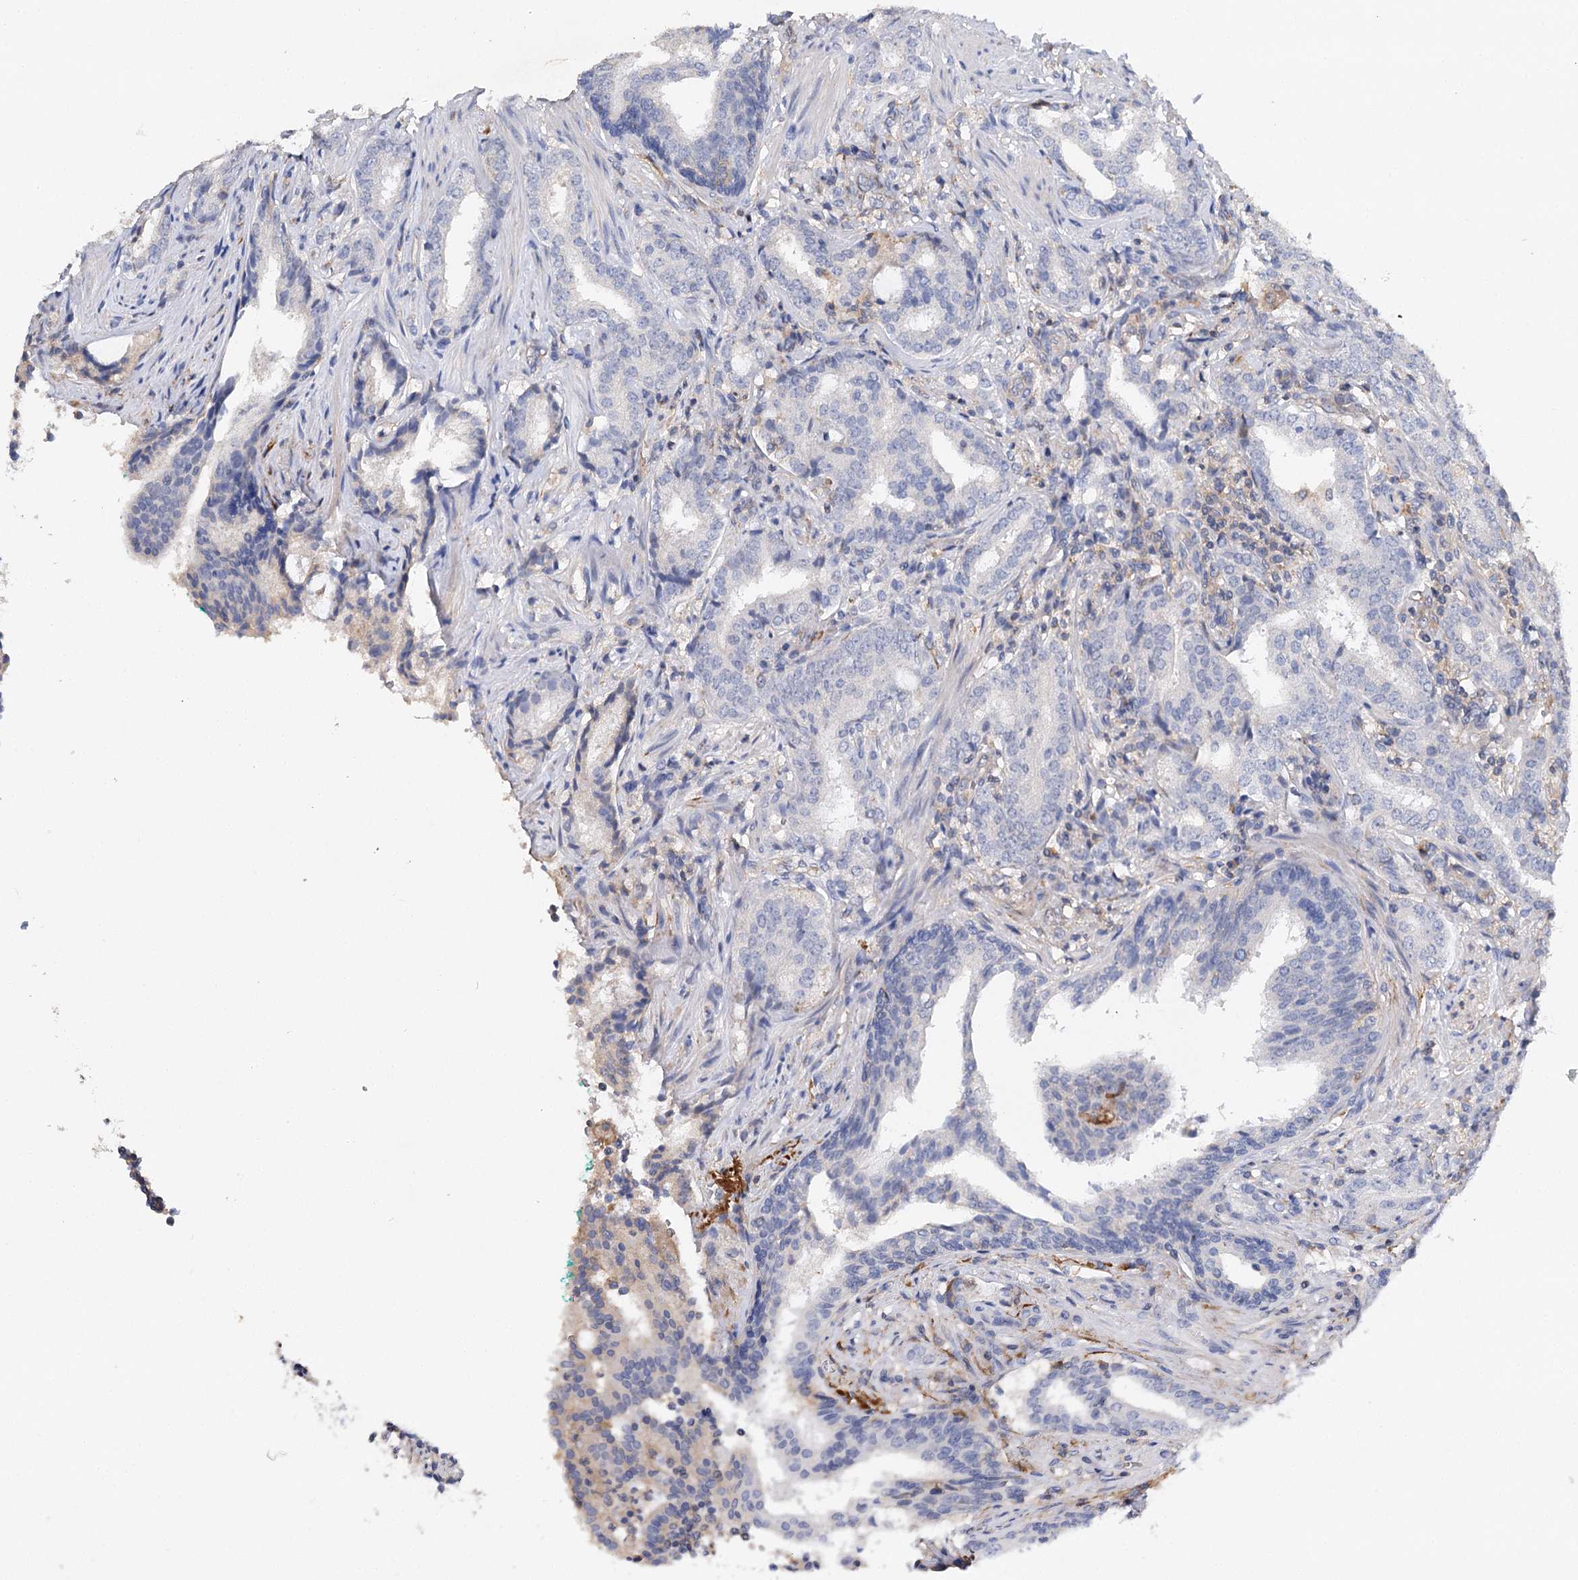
{"staining": {"intensity": "negative", "quantity": "none", "location": "none"}, "tissue": "prostate cancer", "cell_type": "Tumor cells", "image_type": "cancer", "snomed": [{"axis": "morphology", "description": "Adenocarcinoma, High grade"}, {"axis": "topography", "description": "Prostate"}], "caption": "High magnification brightfield microscopy of prostate adenocarcinoma (high-grade) stained with DAB (brown) and counterstained with hematoxylin (blue): tumor cells show no significant positivity.", "gene": "EPYC", "patient": {"sex": "male", "age": 63}}